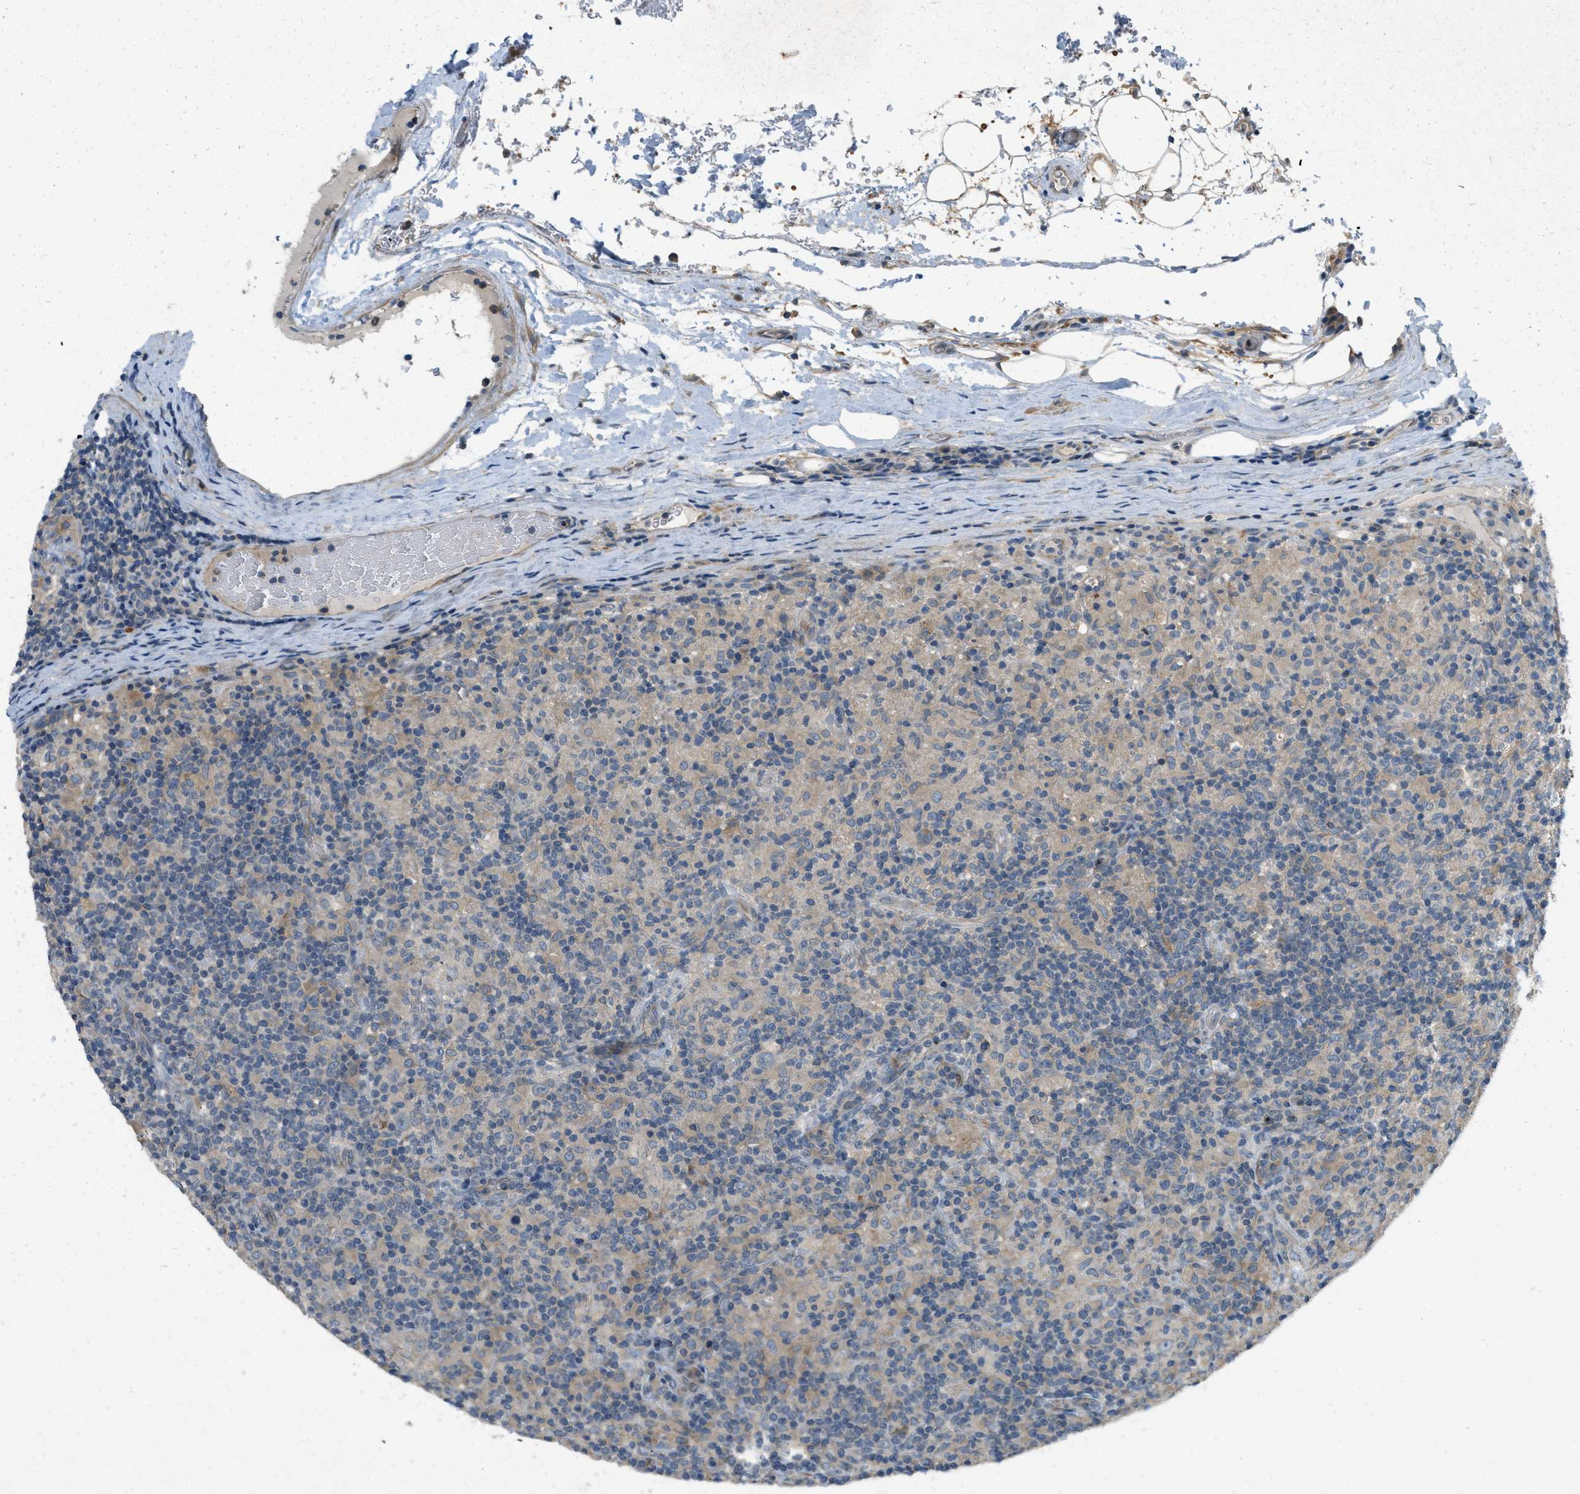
{"staining": {"intensity": "weak", "quantity": "<25%", "location": "cytoplasmic/membranous"}, "tissue": "lymphoma", "cell_type": "Tumor cells", "image_type": "cancer", "snomed": [{"axis": "morphology", "description": "Hodgkin's disease, NOS"}, {"axis": "topography", "description": "Lymph node"}], "caption": "Tumor cells show no significant protein staining in Hodgkin's disease. (Stains: DAB immunohistochemistry (IHC) with hematoxylin counter stain, Microscopy: brightfield microscopy at high magnification).", "gene": "ADCY6", "patient": {"sex": "male", "age": 70}}